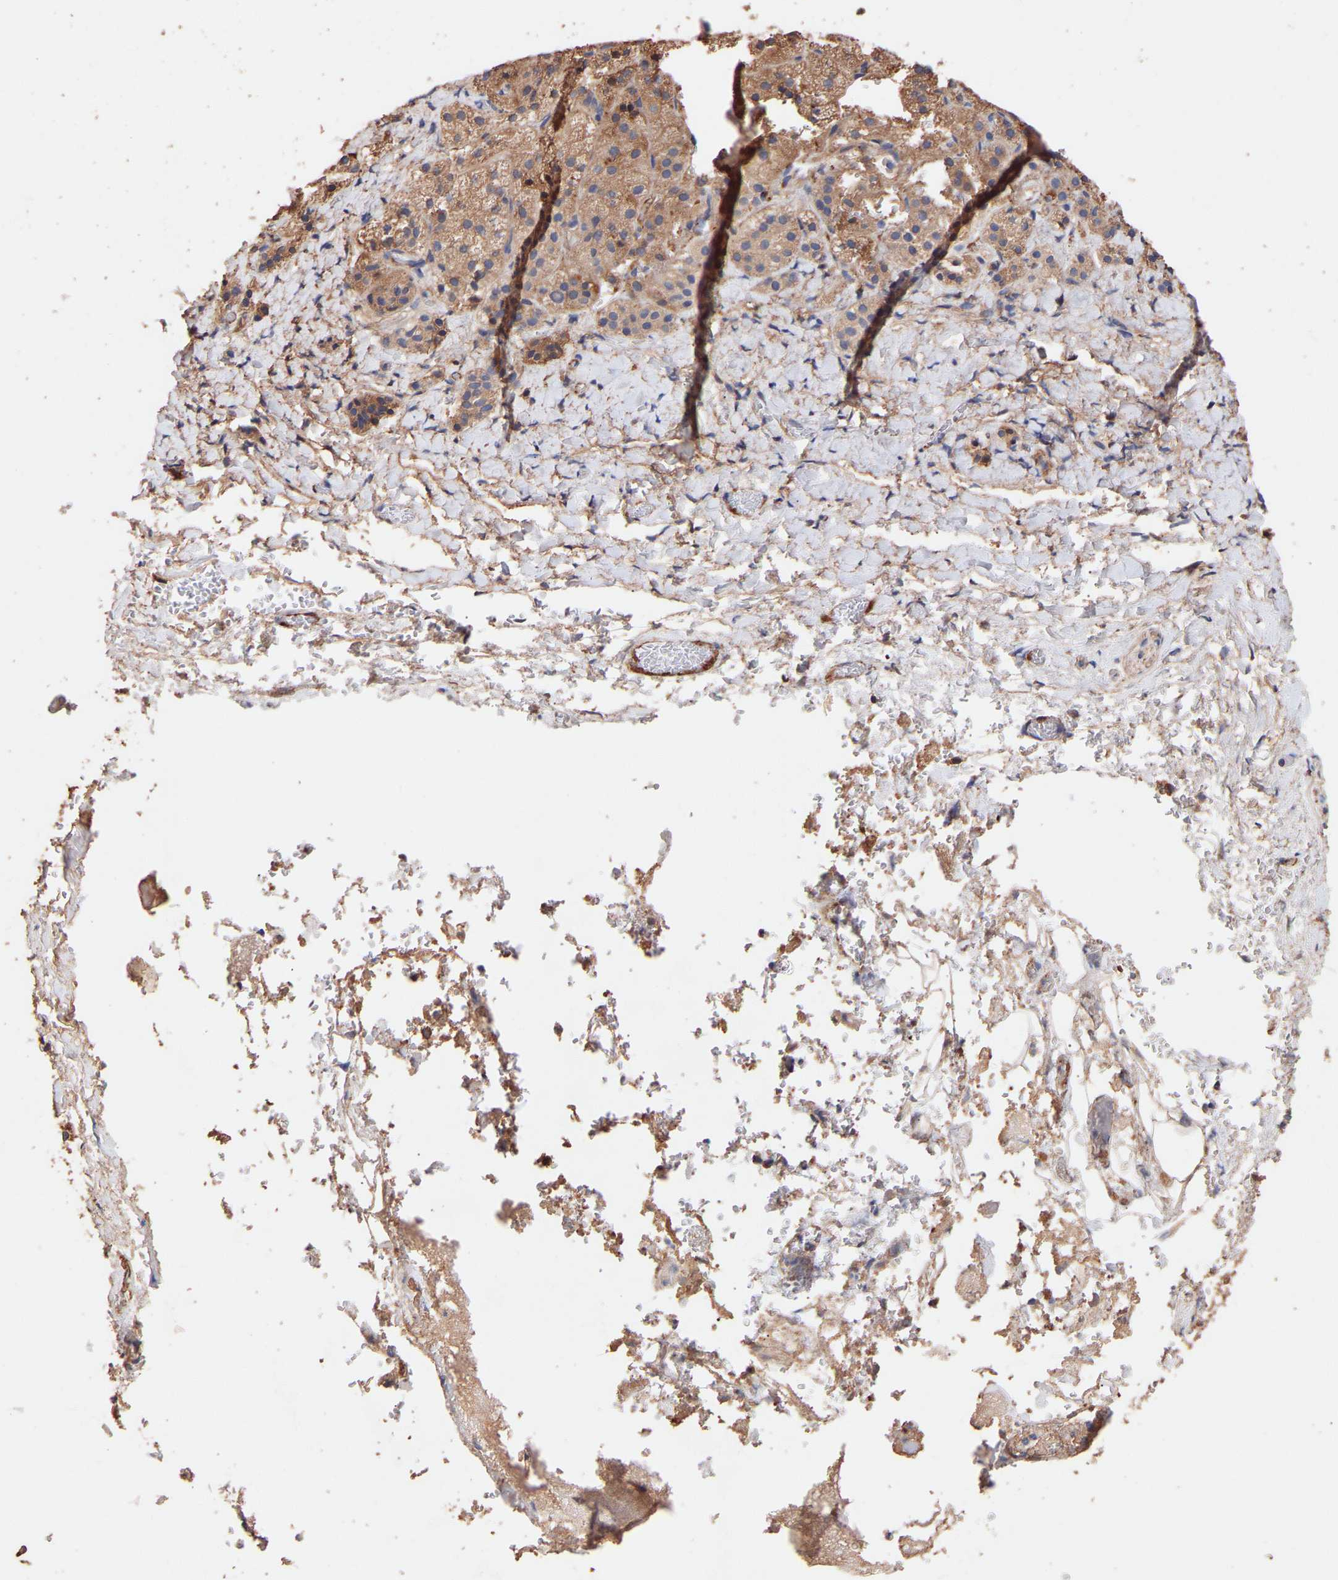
{"staining": {"intensity": "moderate", "quantity": ">75%", "location": "cytoplasmic/membranous"}, "tissue": "adrenal gland", "cell_type": "Glandular cells", "image_type": "normal", "snomed": [{"axis": "morphology", "description": "Normal tissue, NOS"}, {"axis": "topography", "description": "Adrenal gland"}], "caption": "Immunohistochemical staining of normal adrenal gland reveals medium levels of moderate cytoplasmic/membranous staining in approximately >75% of glandular cells. (DAB (3,3'-diaminobenzidine) IHC with brightfield microscopy, high magnification).", "gene": "TMEM268", "patient": {"sex": "female", "age": 44}}